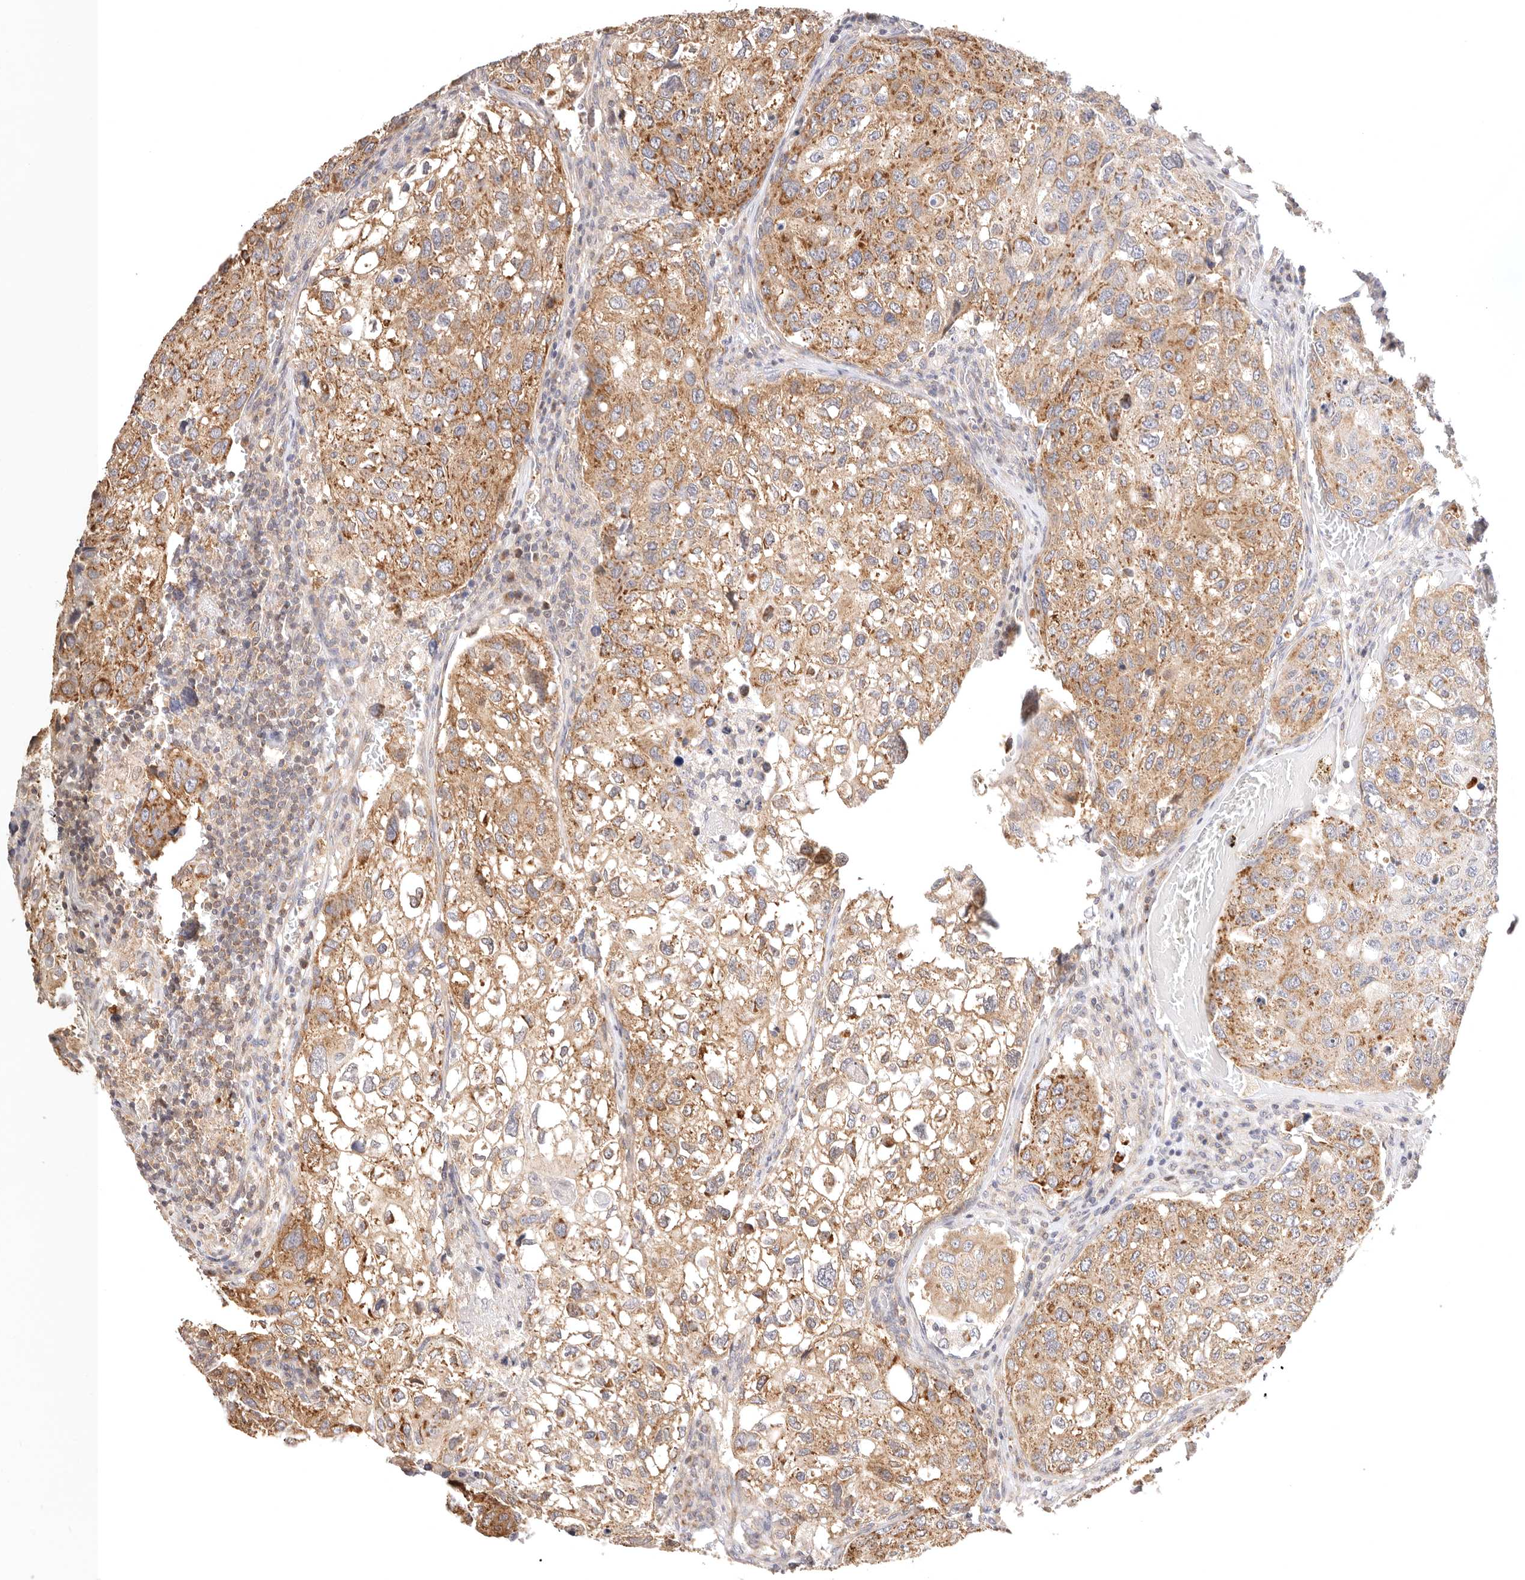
{"staining": {"intensity": "moderate", "quantity": ">75%", "location": "cytoplasmic/membranous"}, "tissue": "urothelial cancer", "cell_type": "Tumor cells", "image_type": "cancer", "snomed": [{"axis": "morphology", "description": "Urothelial carcinoma, High grade"}, {"axis": "topography", "description": "Lymph node"}, {"axis": "topography", "description": "Urinary bladder"}], "caption": "This image shows IHC staining of human urothelial cancer, with medium moderate cytoplasmic/membranous staining in about >75% of tumor cells.", "gene": "KCMF1", "patient": {"sex": "male", "age": 51}}